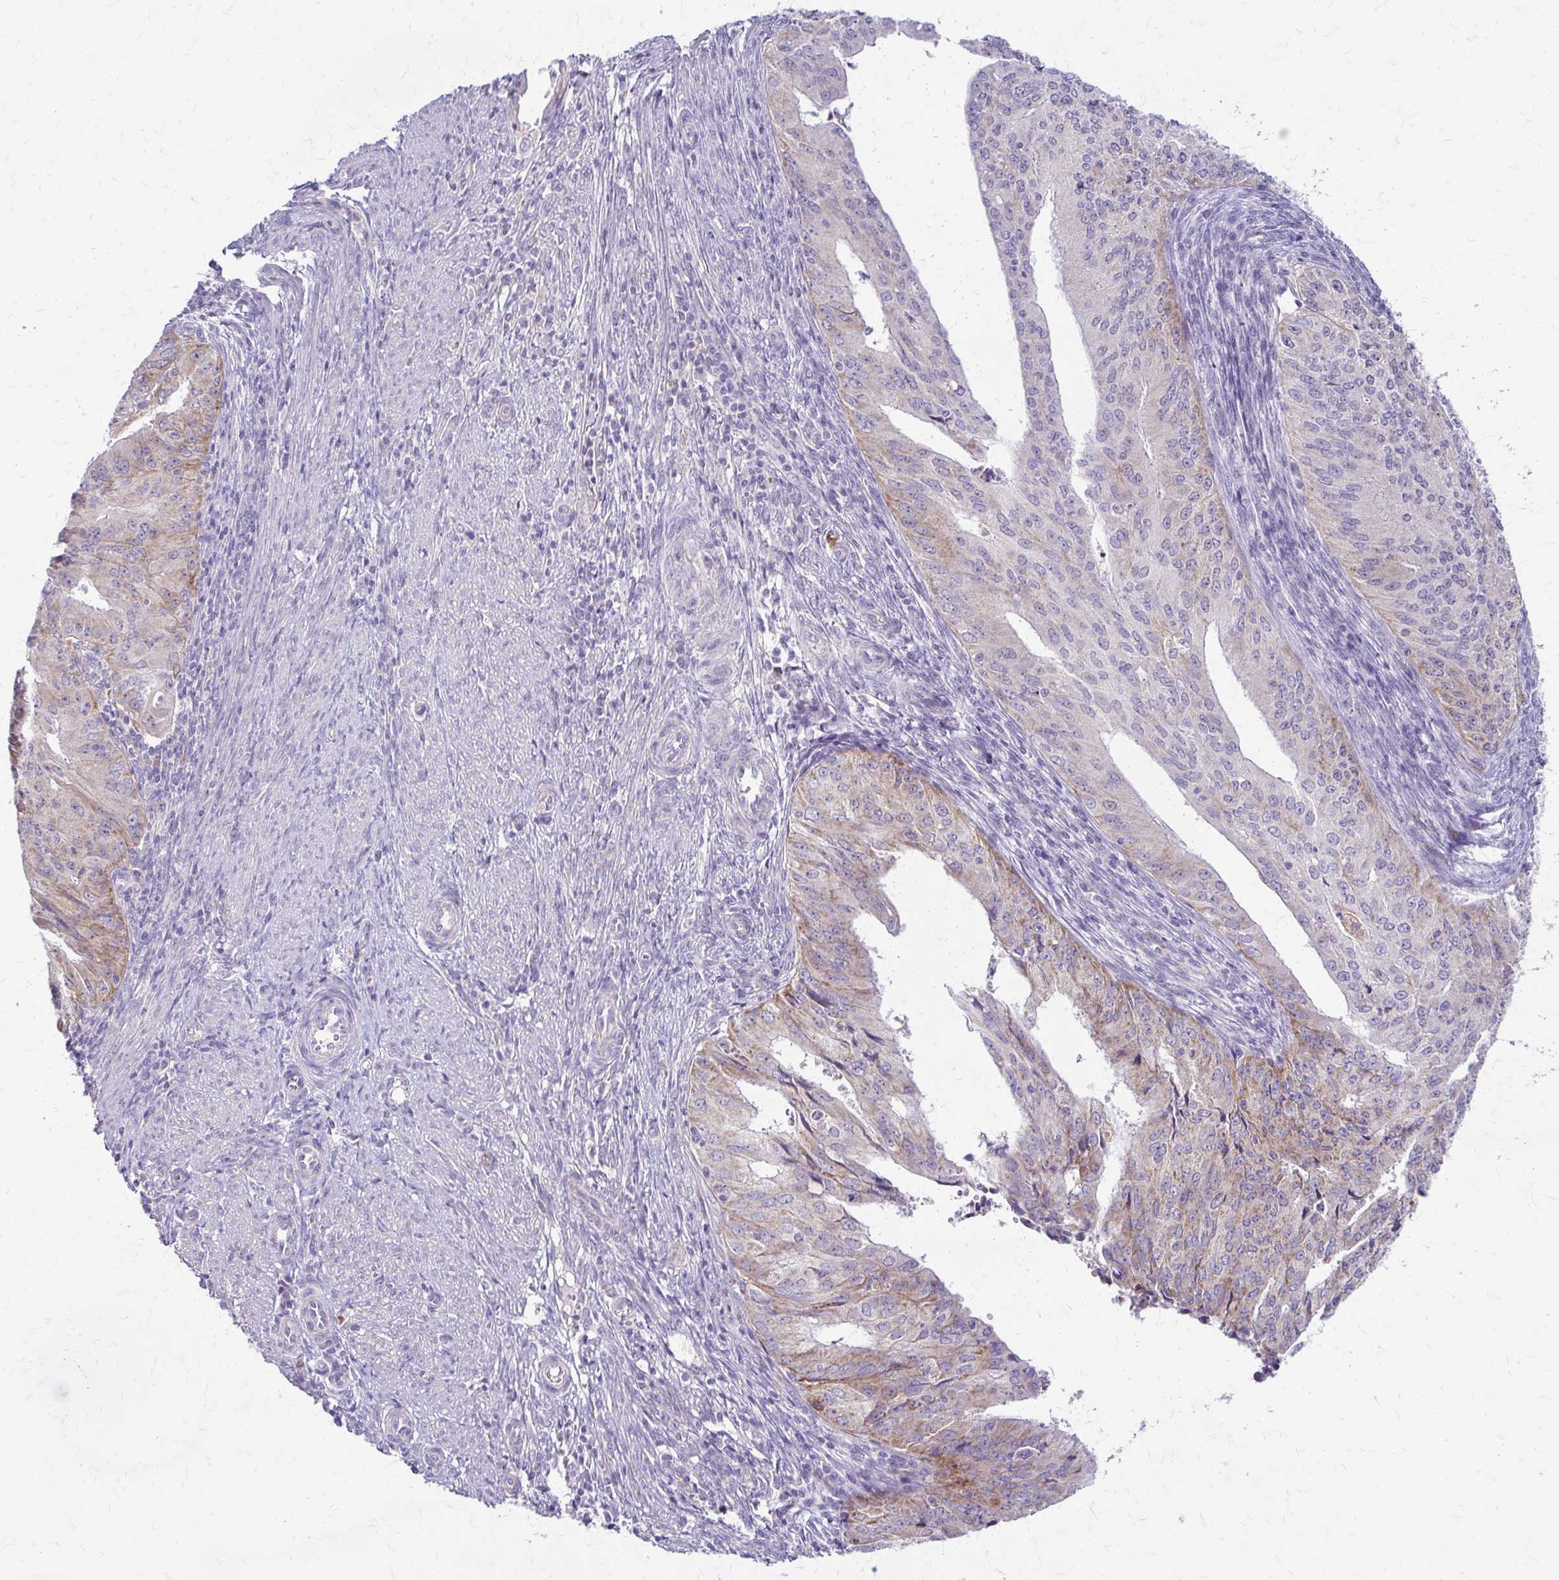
{"staining": {"intensity": "weak", "quantity": "25%-75%", "location": "cytoplasmic/membranous"}, "tissue": "endometrial cancer", "cell_type": "Tumor cells", "image_type": "cancer", "snomed": [{"axis": "morphology", "description": "Adenocarcinoma, NOS"}, {"axis": "topography", "description": "Endometrium"}], "caption": "Brown immunohistochemical staining in endometrial cancer (adenocarcinoma) reveals weak cytoplasmic/membranous positivity in about 25%-75% of tumor cells. (Stains: DAB in brown, nuclei in blue, Microscopy: brightfield microscopy at high magnification).", "gene": "SAMD13", "patient": {"sex": "female", "age": 50}}